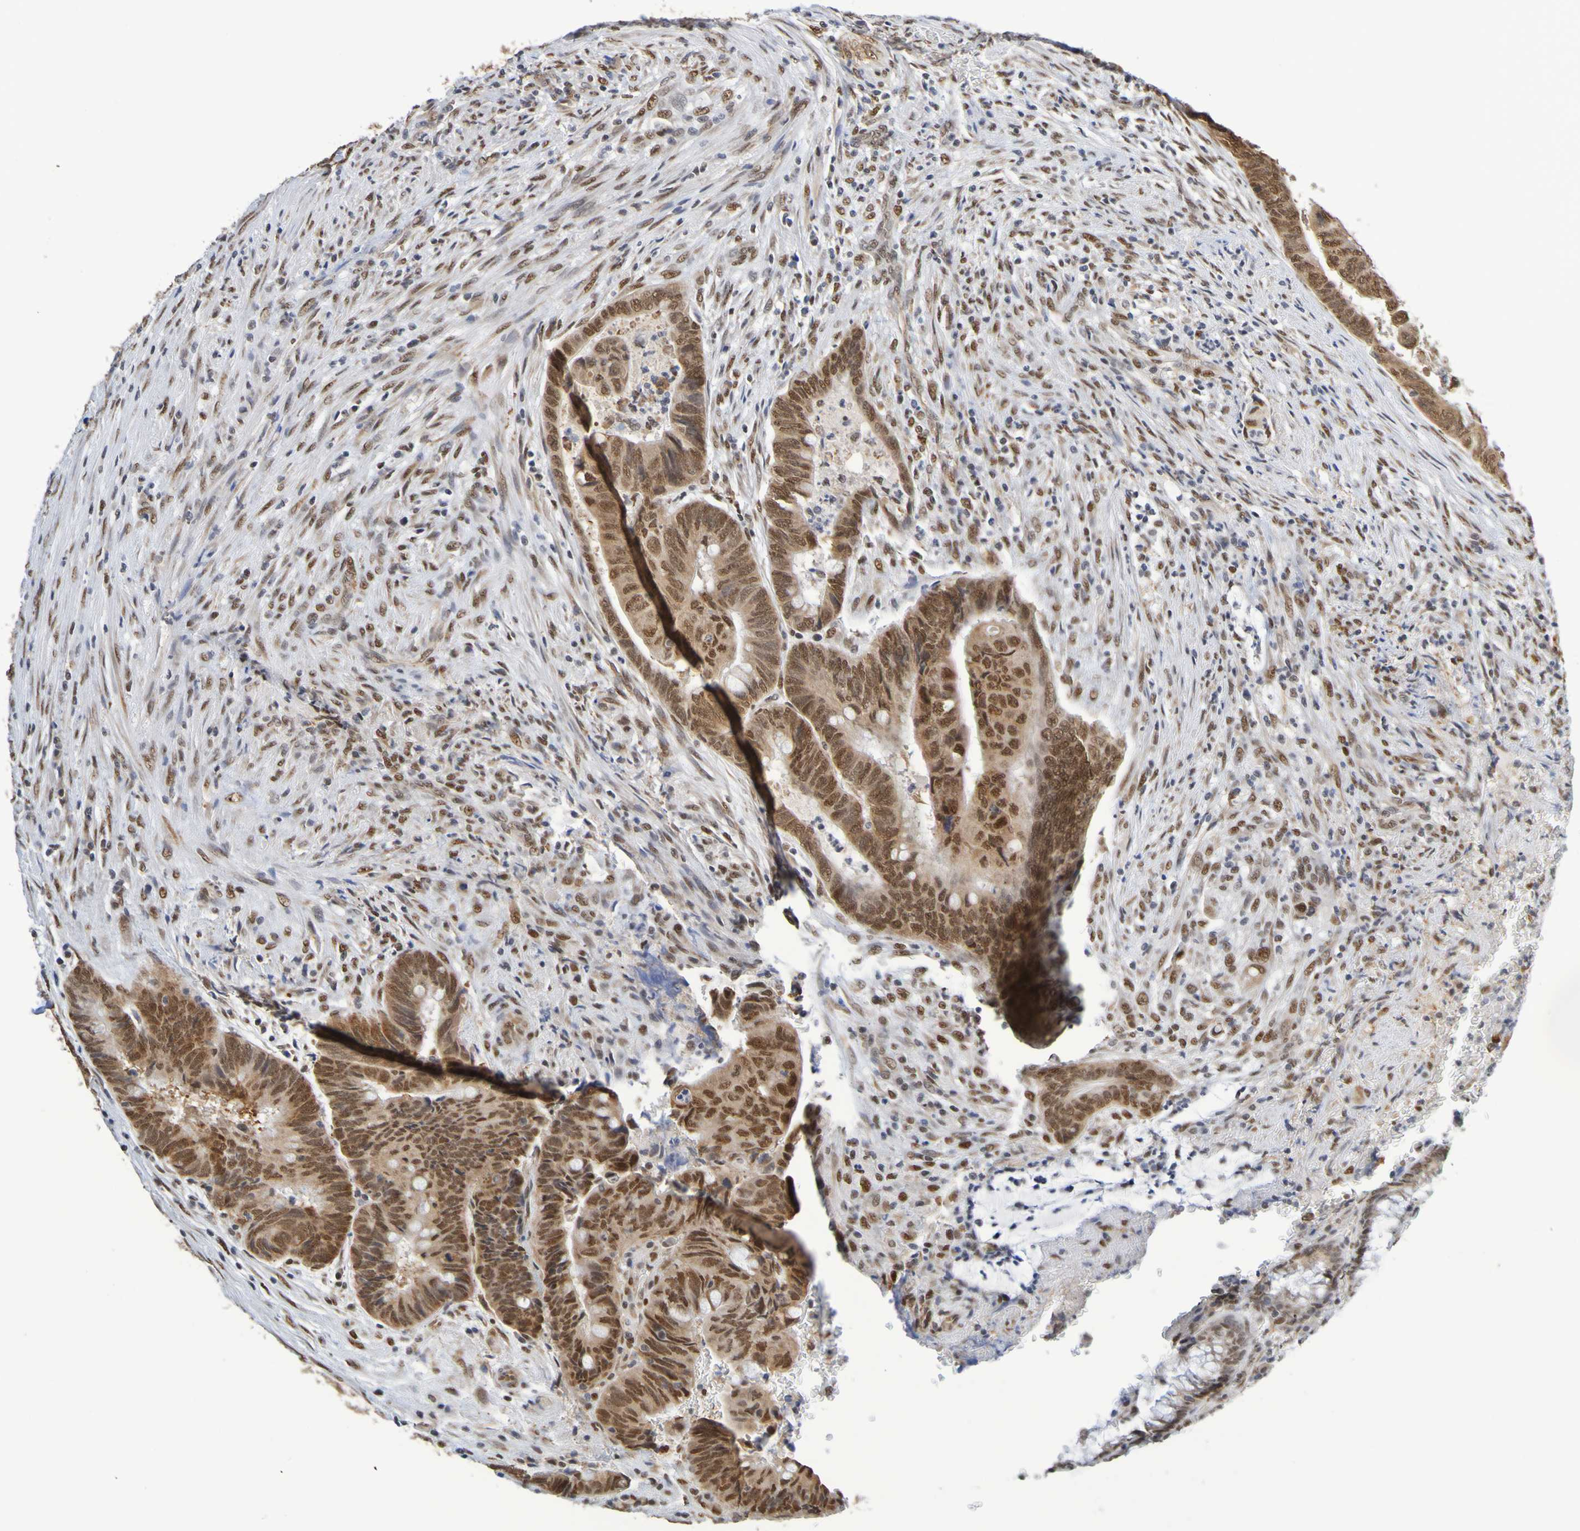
{"staining": {"intensity": "moderate", "quantity": ">75%", "location": "nuclear"}, "tissue": "colorectal cancer", "cell_type": "Tumor cells", "image_type": "cancer", "snomed": [{"axis": "morphology", "description": "Normal tissue, NOS"}, {"axis": "morphology", "description": "Adenocarcinoma, NOS"}, {"axis": "topography", "description": "Rectum"}, {"axis": "topography", "description": "Peripheral nerve tissue"}], "caption": "A brown stain highlights moderate nuclear staining of a protein in colorectal cancer (adenocarcinoma) tumor cells.", "gene": "HDAC2", "patient": {"sex": "male", "age": 92}}